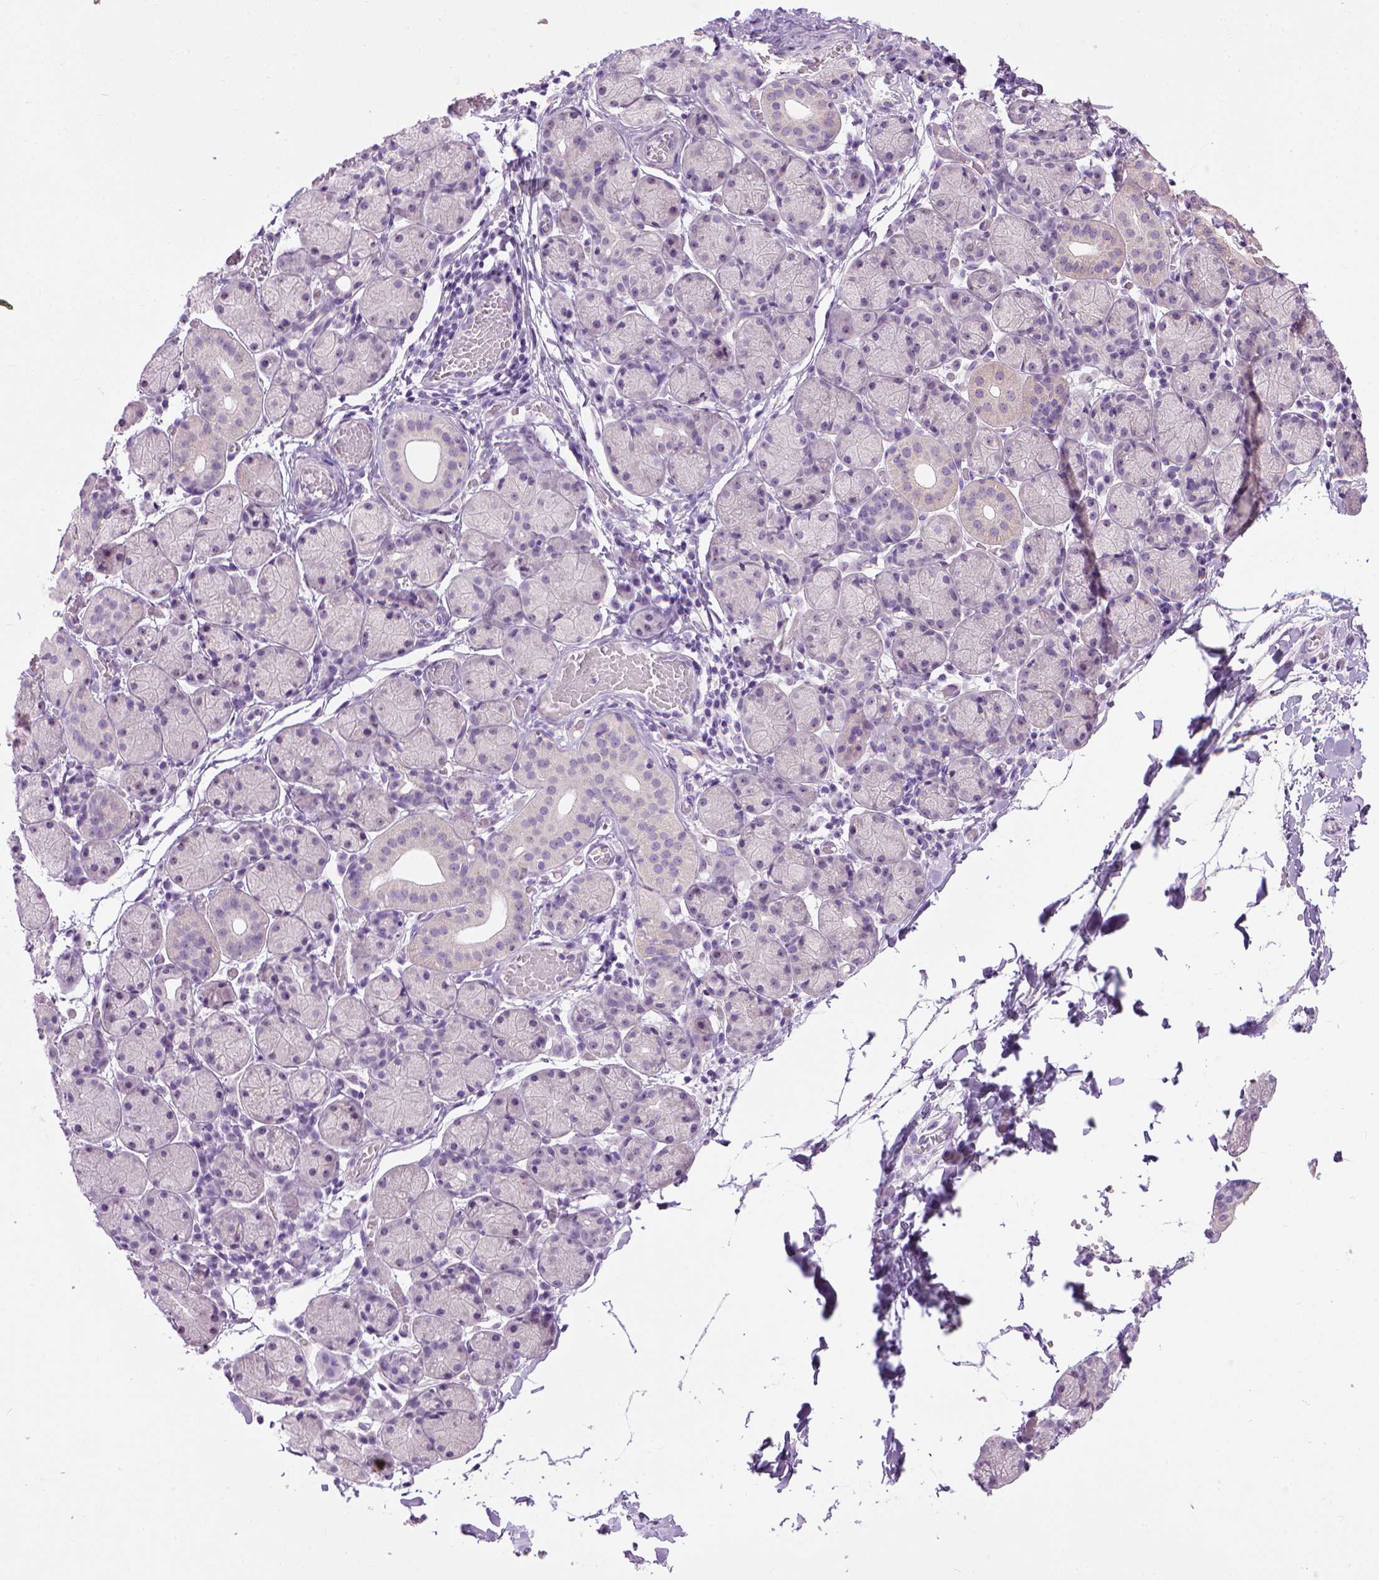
{"staining": {"intensity": "negative", "quantity": "none", "location": "none"}, "tissue": "salivary gland", "cell_type": "Glandular cells", "image_type": "normal", "snomed": [{"axis": "morphology", "description": "Normal tissue, NOS"}, {"axis": "topography", "description": "Salivary gland"}], "caption": "Glandular cells show no significant protein staining in unremarkable salivary gland. The staining is performed using DAB (3,3'-diaminobenzidine) brown chromogen with nuclei counter-stained in using hematoxylin.", "gene": "UTP4", "patient": {"sex": "female", "age": 24}}